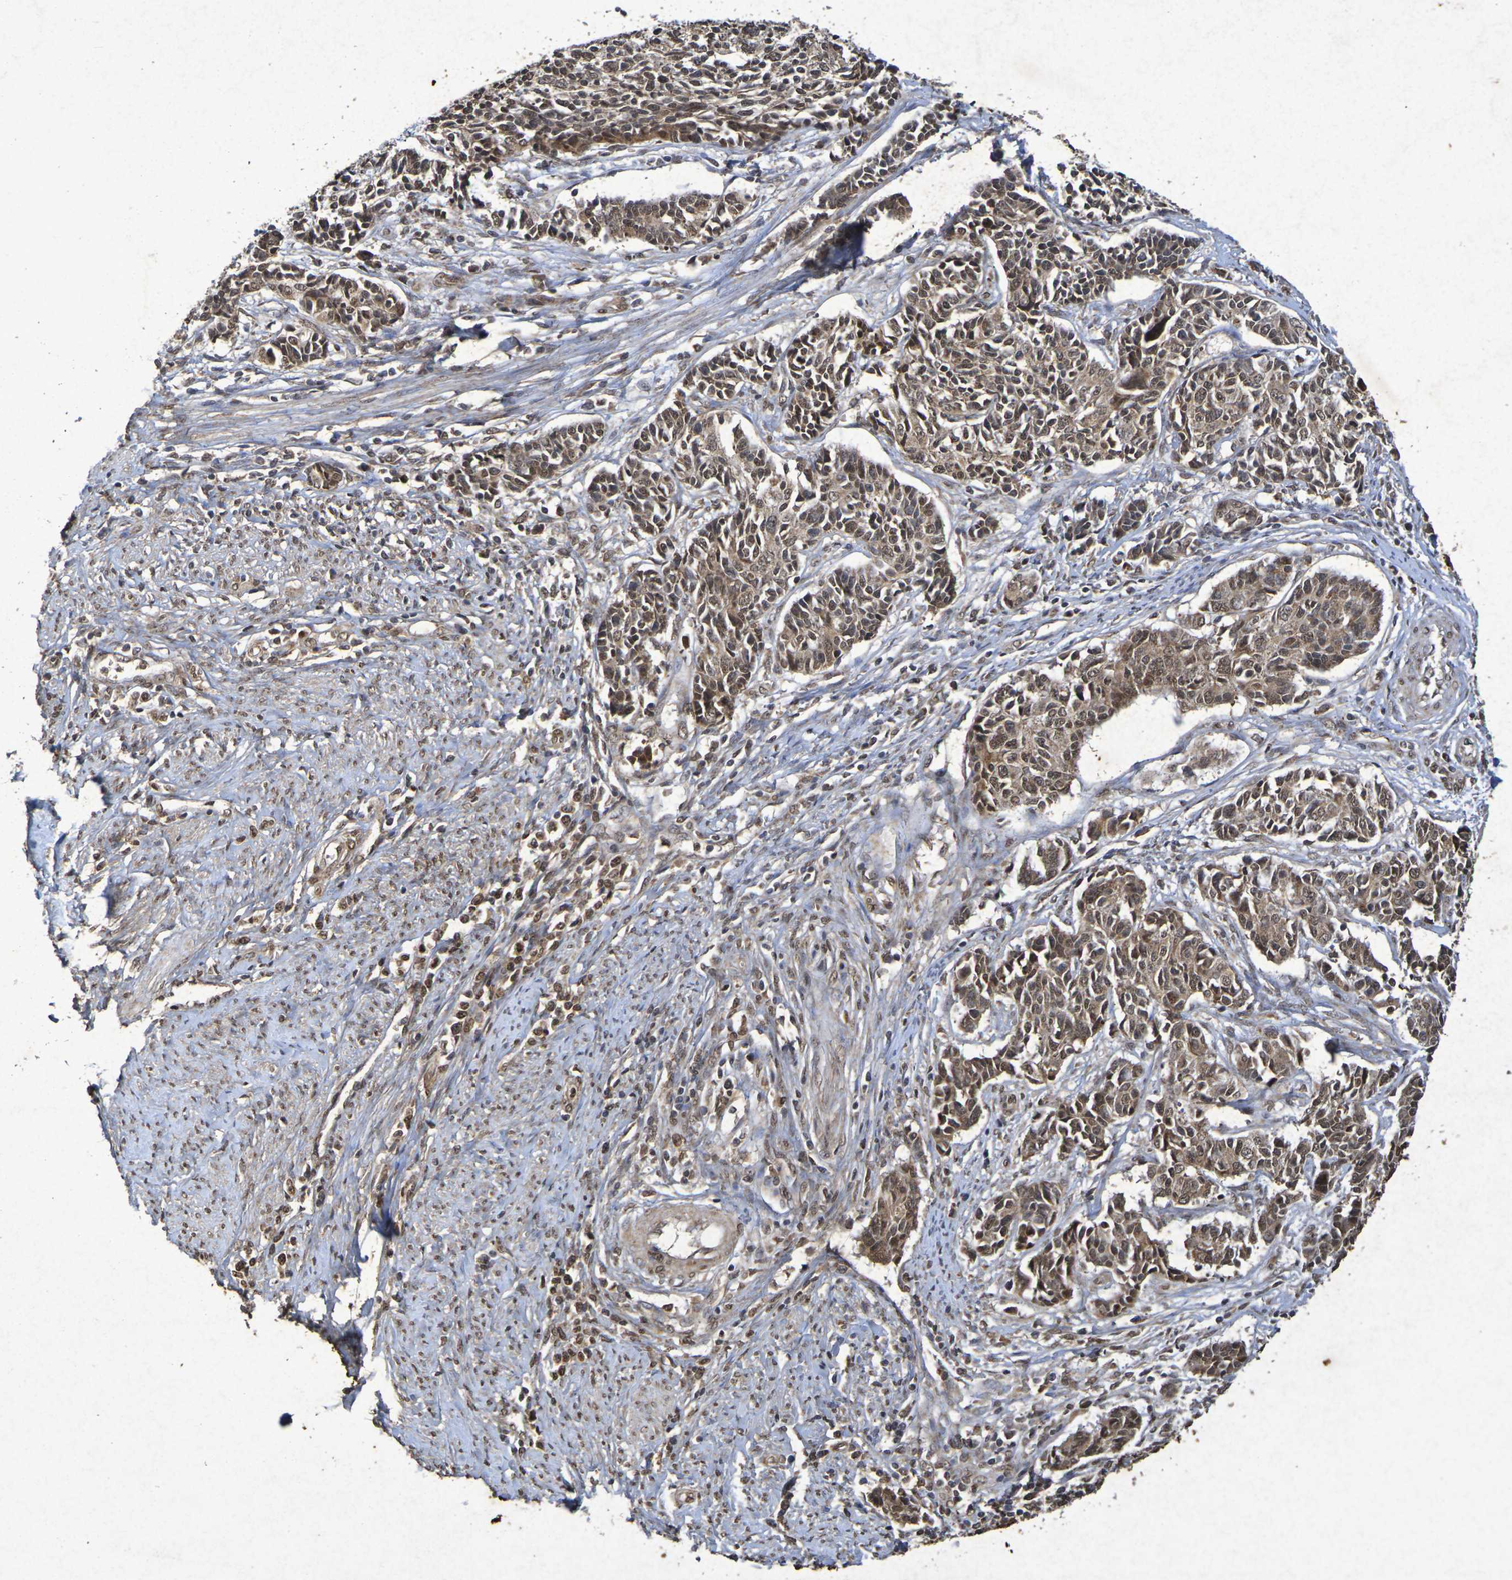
{"staining": {"intensity": "strong", "quantity": ">75%", "location": "cytoplasmic/membranous,nuclear"}, "tissue": "cervical cancer", "cell_type": "Tumor cells", "image_type": "cancer", "snomed": [{"axis": "morphology", "description": "Normal tissue, NOS"}, {"axis": "morphology", "description": "Squamous cell carcinoma, NOS"}, {"axis": "topography", "description": "Cervix"}], "caption": "Protein staining of cervical cancer tissue exhibits strong cytoplasmic/membranous and nuclear staining in about >75% of tumor cells.", "gene": "GUCY1A2", "patient": {"sex": "female", "age": 35}}